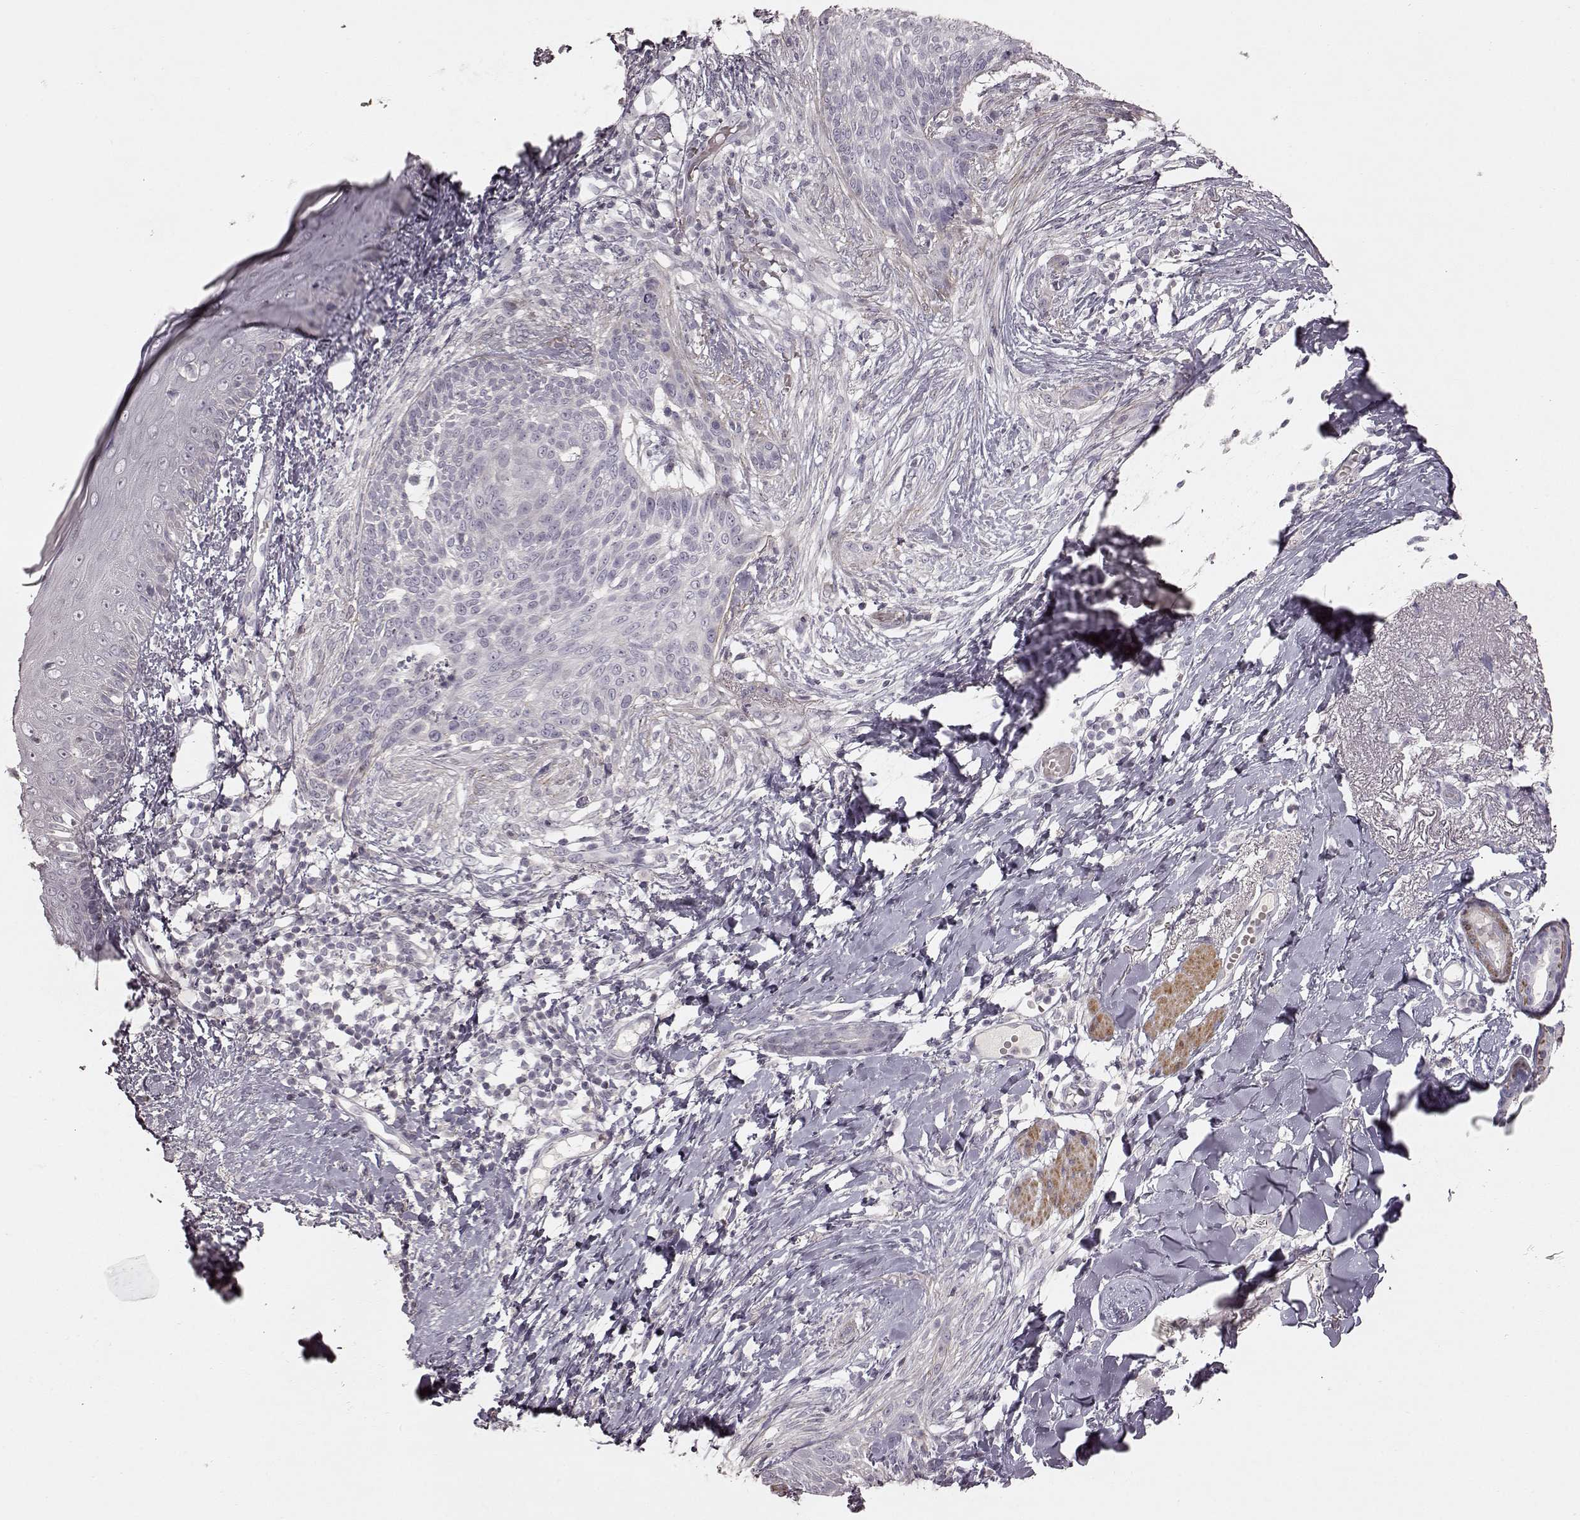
{"staining": {"intensity": "negative", "quantity": "none", "location": "none"}, "tissue": "skin cancer", "cell_type": "Tumor cells", "image_type": "cancer", "snomed": [{"axis": "morphology", "description": "Normal tissue, NOS"}, {"axis": "morphology", "description": "Basal cell carcinoma"}, {"axis": "topography", "description": "Skin"}], "caption": "High power microscopy image of an IHC photomicrograph of skin cancer, revealing no significant expression in tumor cells.", "gene": "PRLHR", "patient": {"sex": "male", "age": 84}}